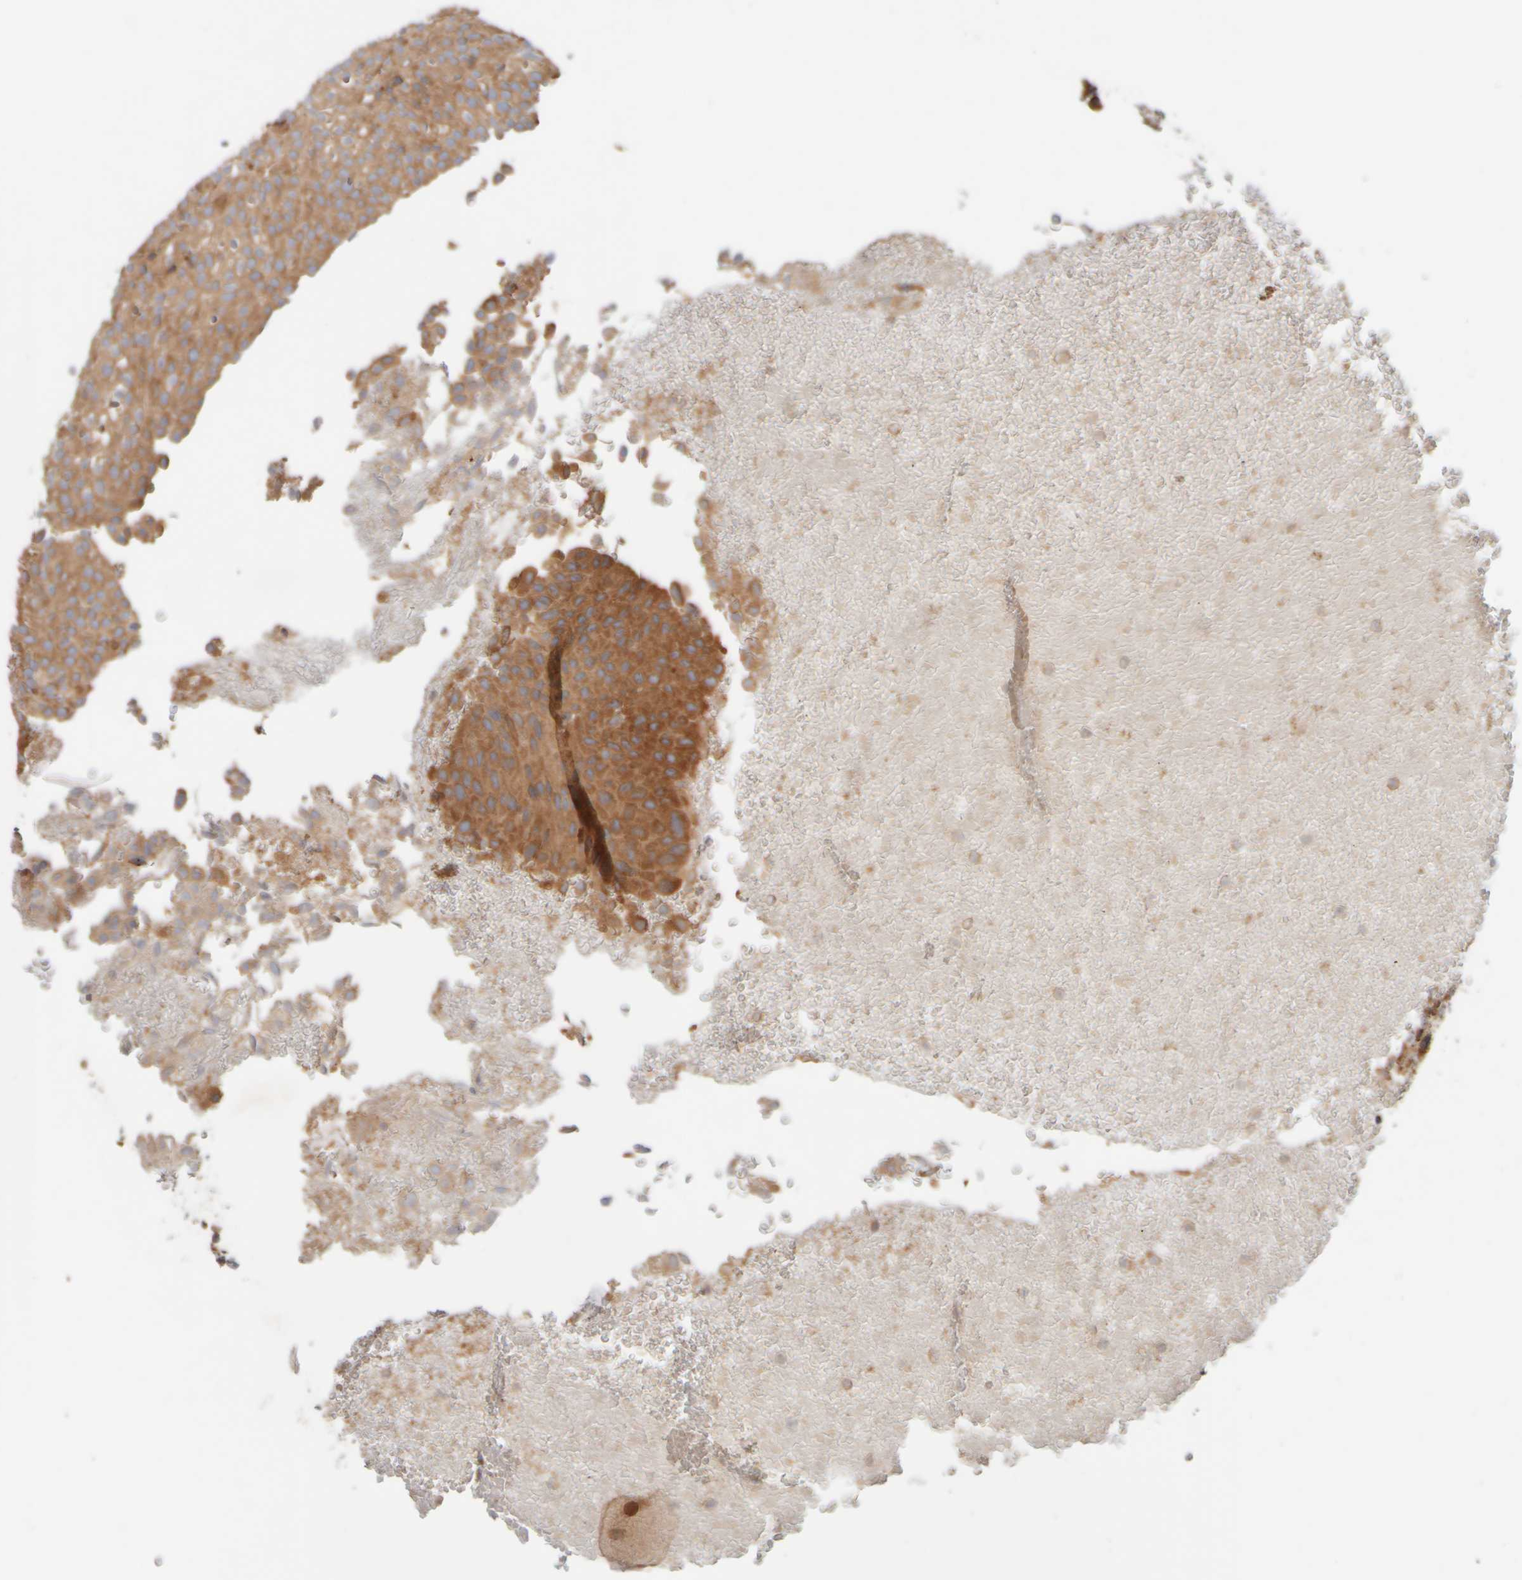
{"staining": {"intensity": "moderate", "quantity": ">75%", "location": "cytoplasmic/membranous"}, "tissue": "urothelial cancer", "cell_type": "Tumor cells", "image_type": "cancer", "snomed": [{"axis": "morphology", "description": "Urothelial carcinoma, Low grade"}, {"axis": "topography", "description": "Urinary bladder"}], "caption": "Low-grade urothelial carcinoma was stained to show a protein in brown. There is medium levels of moderate cytoplasmic/membranous staining in approximately >75% of tumor cells.", "gene": "EIF2B3", "patient": {"sex": "male", "age": 78}}